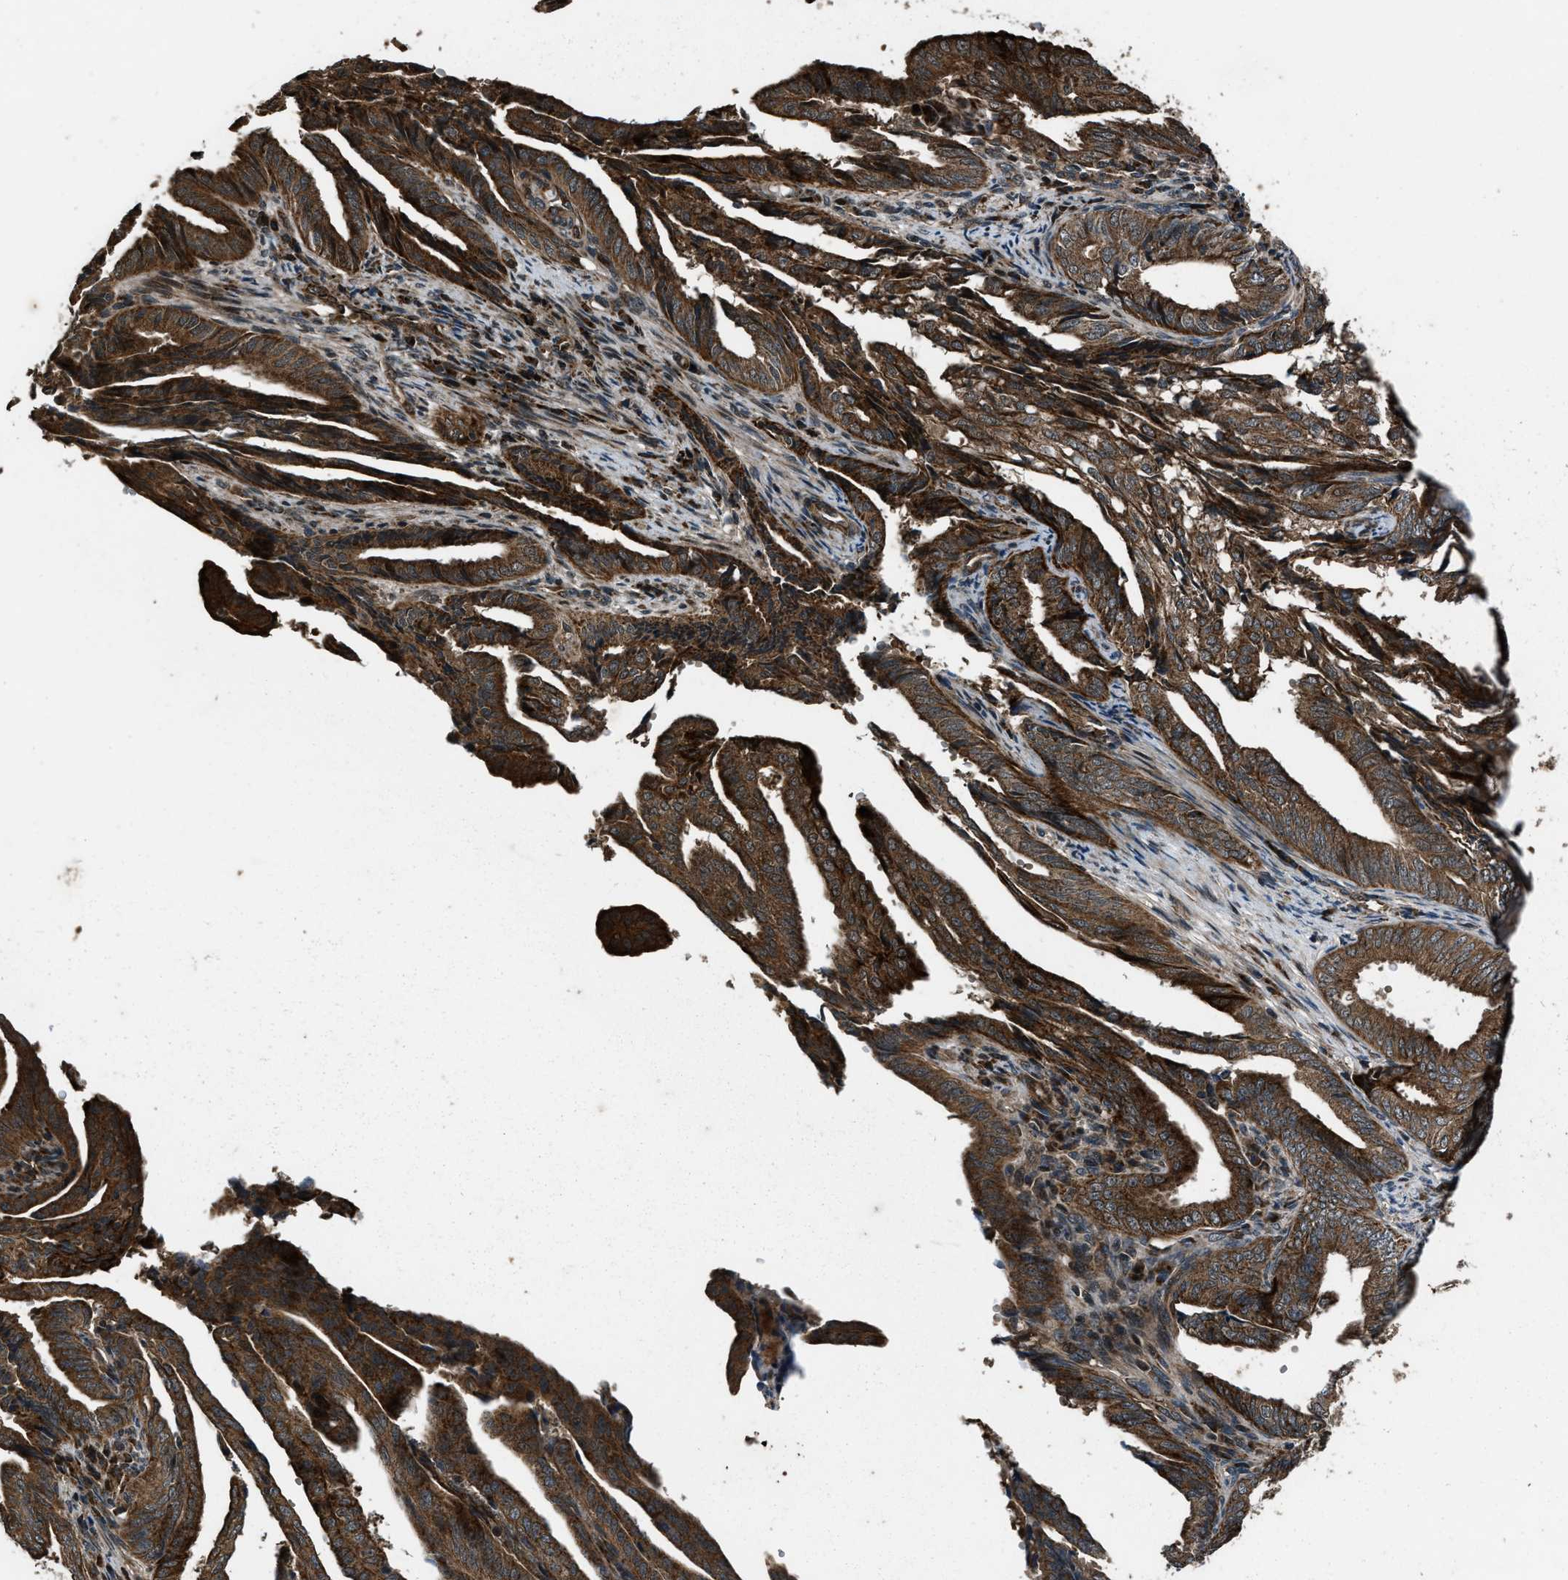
{"staining": {"intensity": "moderate", "quantity": ">75%", "location": "cytoplasmic/membranous"}, "tissue": "endometrial cancer", "cell_type": "Tumor cells", "image_type": "cancer", "snomed": [{"axis": "morphology", "description": "Adenocarcinoma, NOS"}, {"axis": "topography", "description": "Endometrium"}], "caption": "Protein analysis of adenocarcinoma (endometrial) tissue shows moderate cytoplasmic/membranous positivity in approximately >75% of tumor cells.", "gene": "IRAK4", "patient": {"sex": "female", "age": 58}}